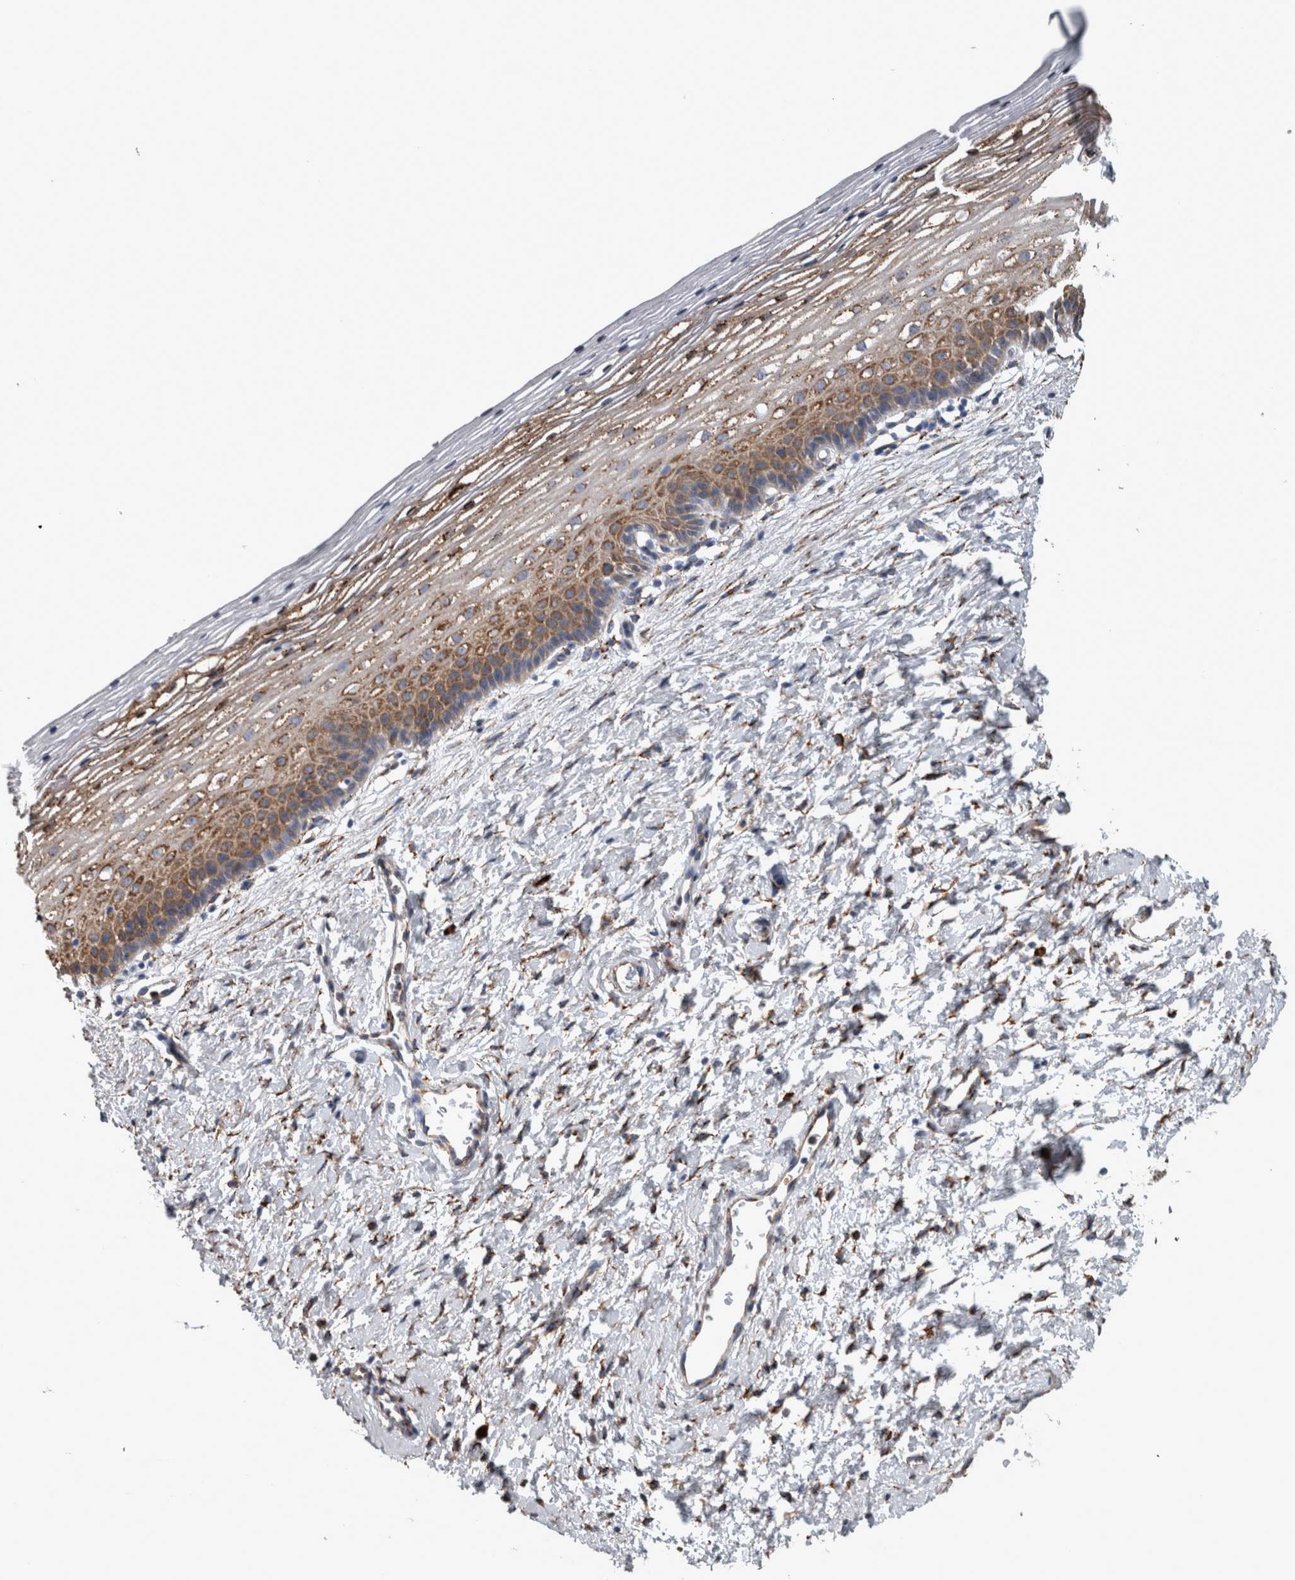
{"staining": {"intensity": "moderate", "quantity": "<25%", "location": "cytoplasmic/membranous"}, "tissue": "cervix", "cell_type": "Glandular cells", "image_type": "normal", "snomed": [{"axis": "morphology", "description": "Normal tissue, NOS"}, {"axis": "topography", "description": "Cervix"}], "caption": "Protein expression analysis of normal human cervix reveals moderate cytoplasmic/membranous staining in about <25% of glandular cells.", "gene": "FHIP2B", "patient": {"sex": "female", "age": 72}}